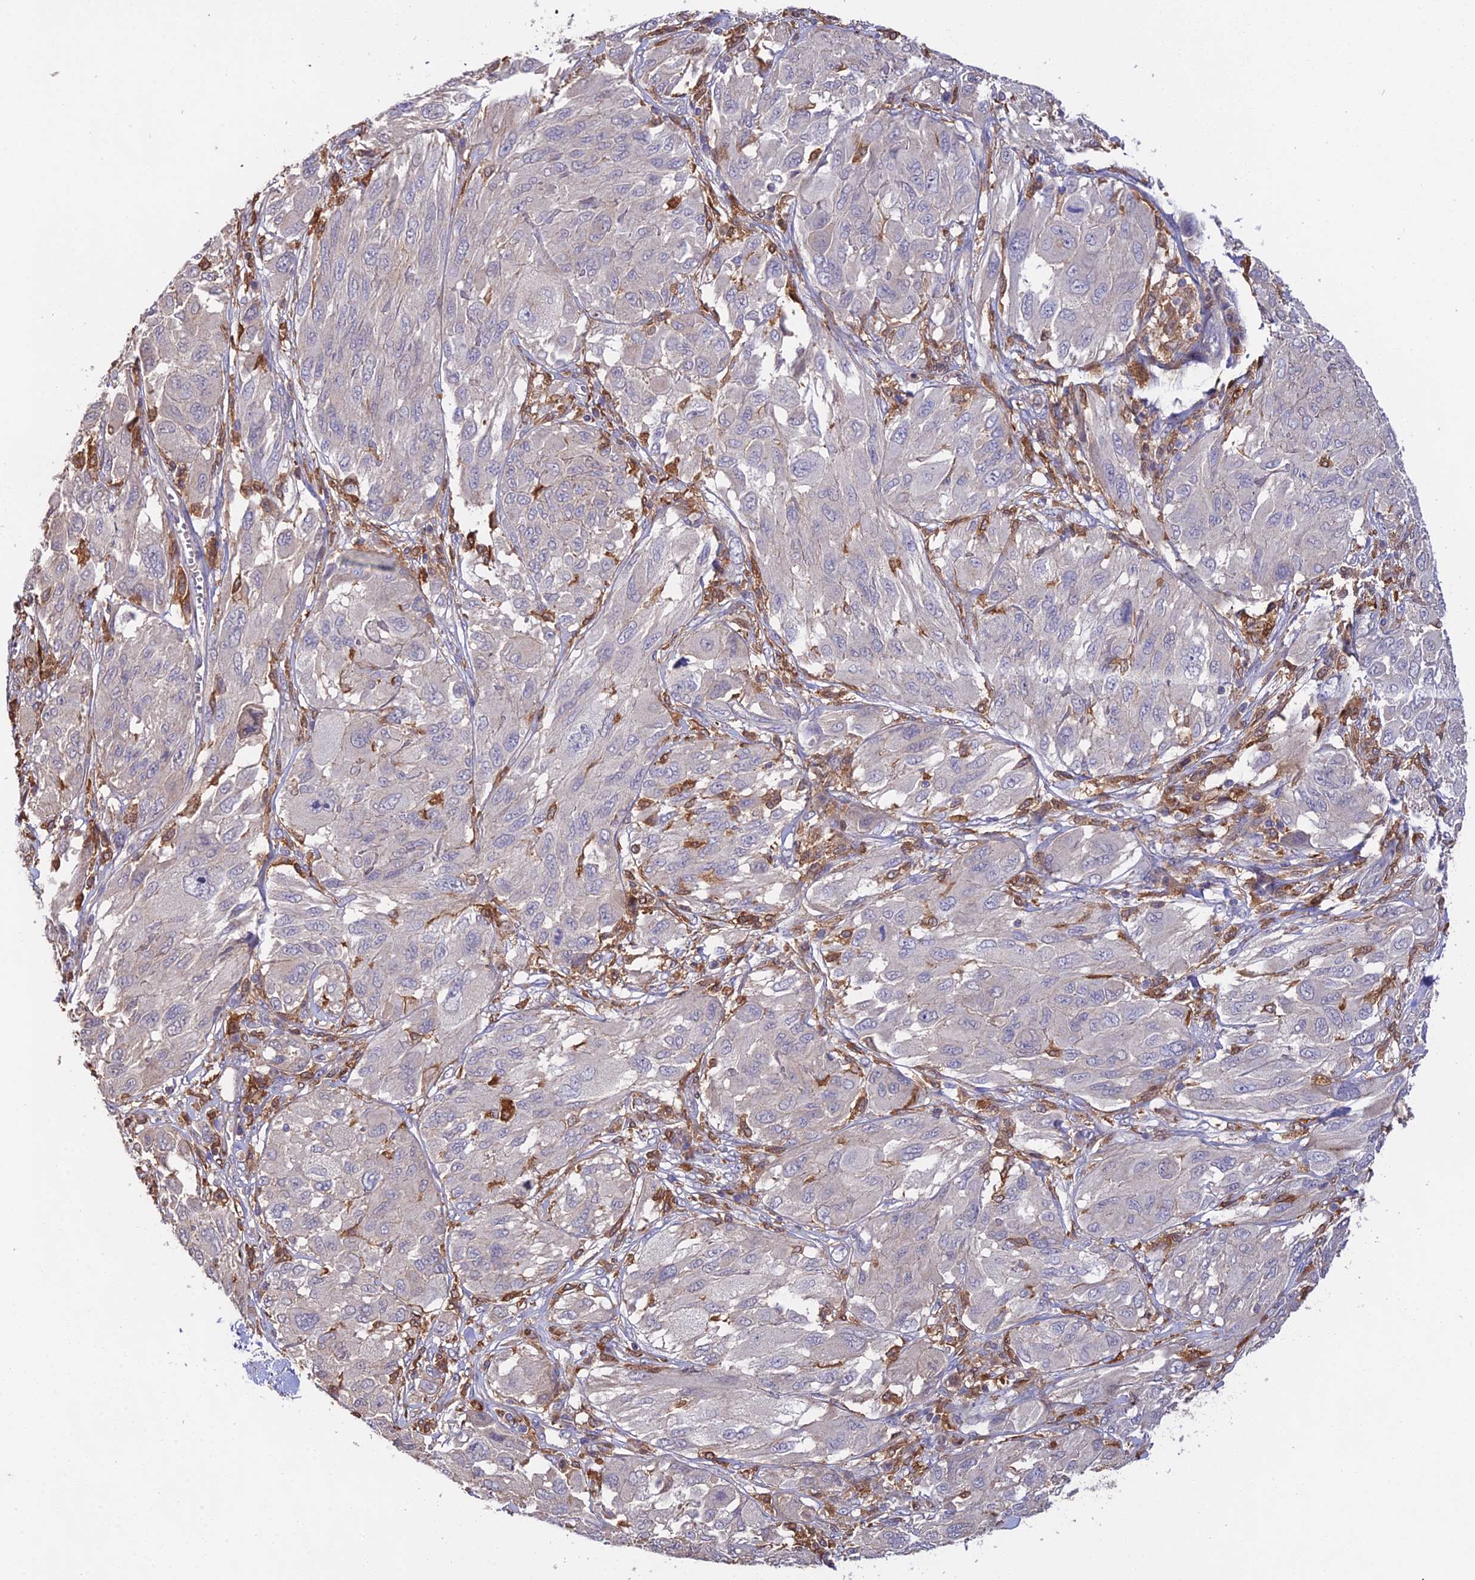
{"staining": {"intensity": "negative", "quantity": "none", "location": "none"}, "tissue": "melanoma", "cell_type": "Tumor cells", "image_type": "cancer", "snomed": [{"axis": "morphology", "description": "Malignant melanoma, NOS"}, {"axis": "topography", "description": "Skin"}], "caption": "A micrograph of melanoma stained for a protein reveals no brown staining in tumor cells. The staining was performed using DAB to visualize the protein expression in brown, while the nuclei were stained in blue with hematoxylin (Magnification: 20x).", "gene": "FBP1", "patient": {"sex": "female", "age": 91}}